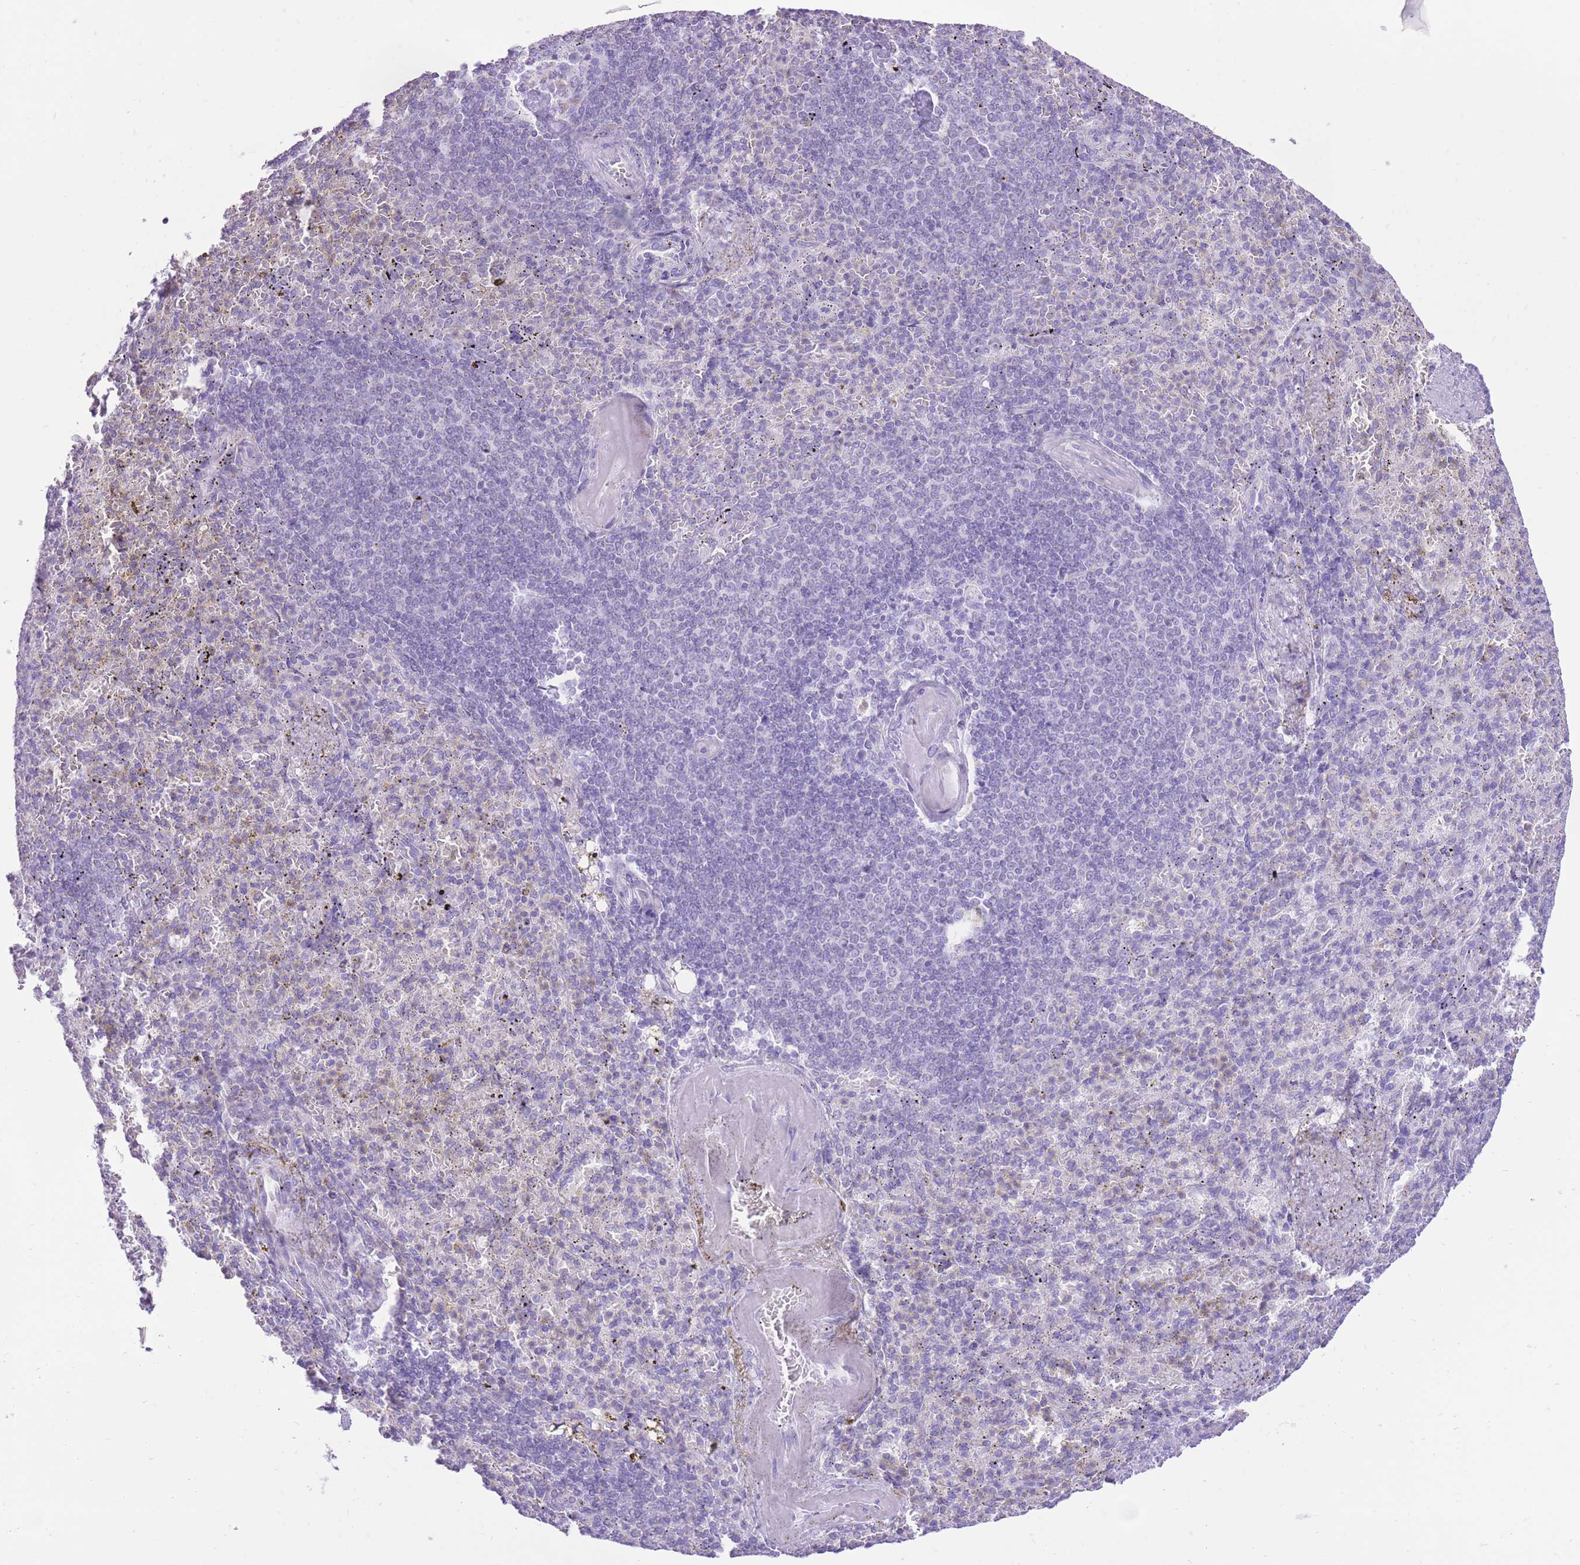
{"staining": {"intensity": "negative", "quantity": "none", "location": "none"}, "tissue": "spleen", "cell_type": "Cells in red pulp", "image_type": "normal", "snomed": [{"axis": "morphology", "description": "Normal tissue, NOS"}, {"axis": "topography", "description": "Spleen"}], "caption": "Immunohistochemistry (IHC) histopathology image of normal human spleen stained for a protein (brown), which demonstrates no expression in cells in red pulp. Nuclei are stained in blue.", "gene": "SLC4A4", "patient": {"sex": "female", "age": 74}}